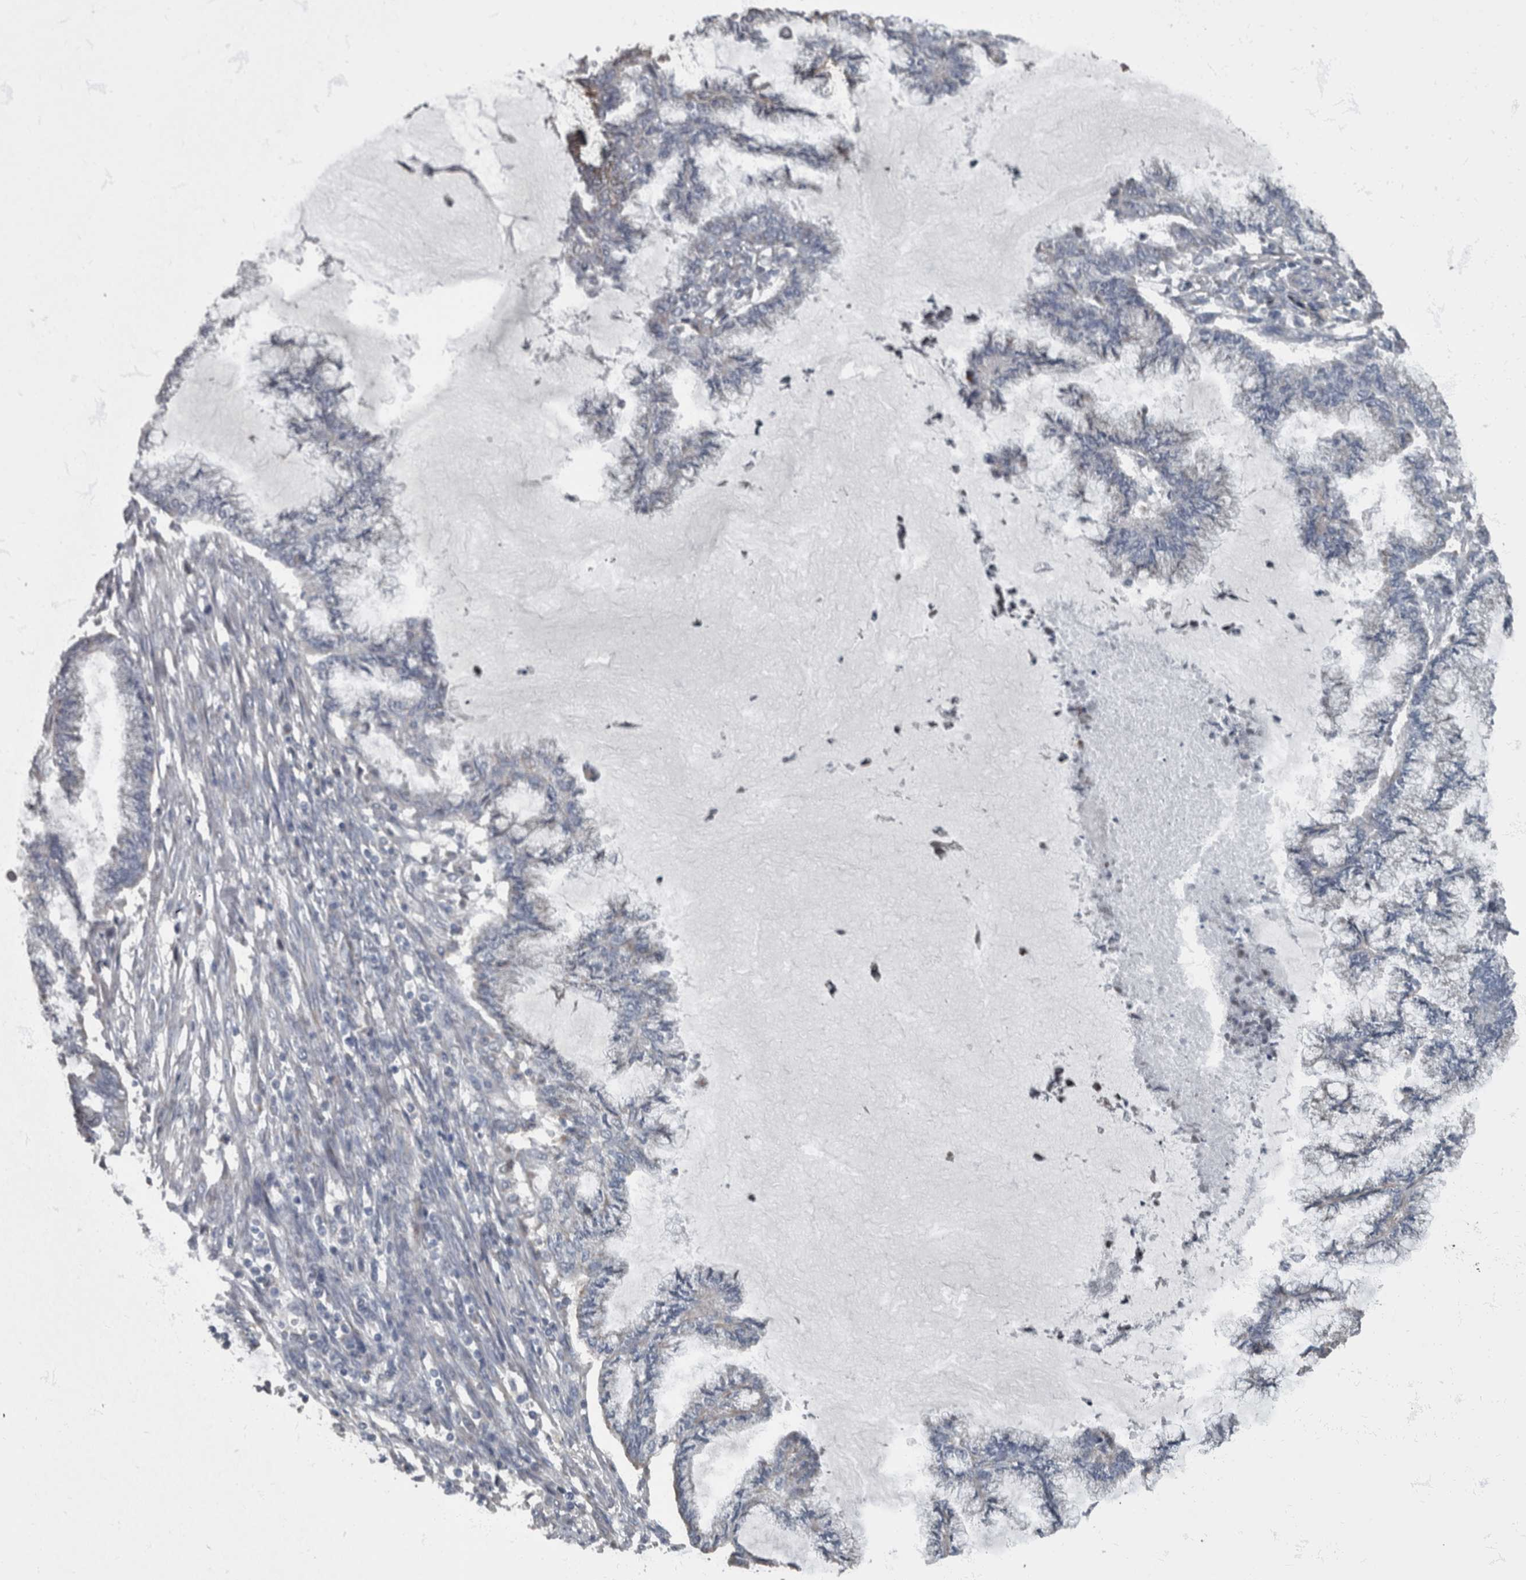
{"staining": {"intensity": "negative", "quantity": "none", "location": "none"}, "tissue": "endometrial cancer", "cell_type": "Tumor cells", "image_type": "cancer", "snomed": [{"axis": "morphology", "description": "Adenocarcinoma, NOS"}, {"axis": "topography", "description": "Endometrium"}], "caption": "Human endometrial cancer stained for a protein using immunohistochemistry (IHC) displays no staining in tumor cells.", "gene": "RABGGTB", "patient": {"sex": "female", "age": 86}}